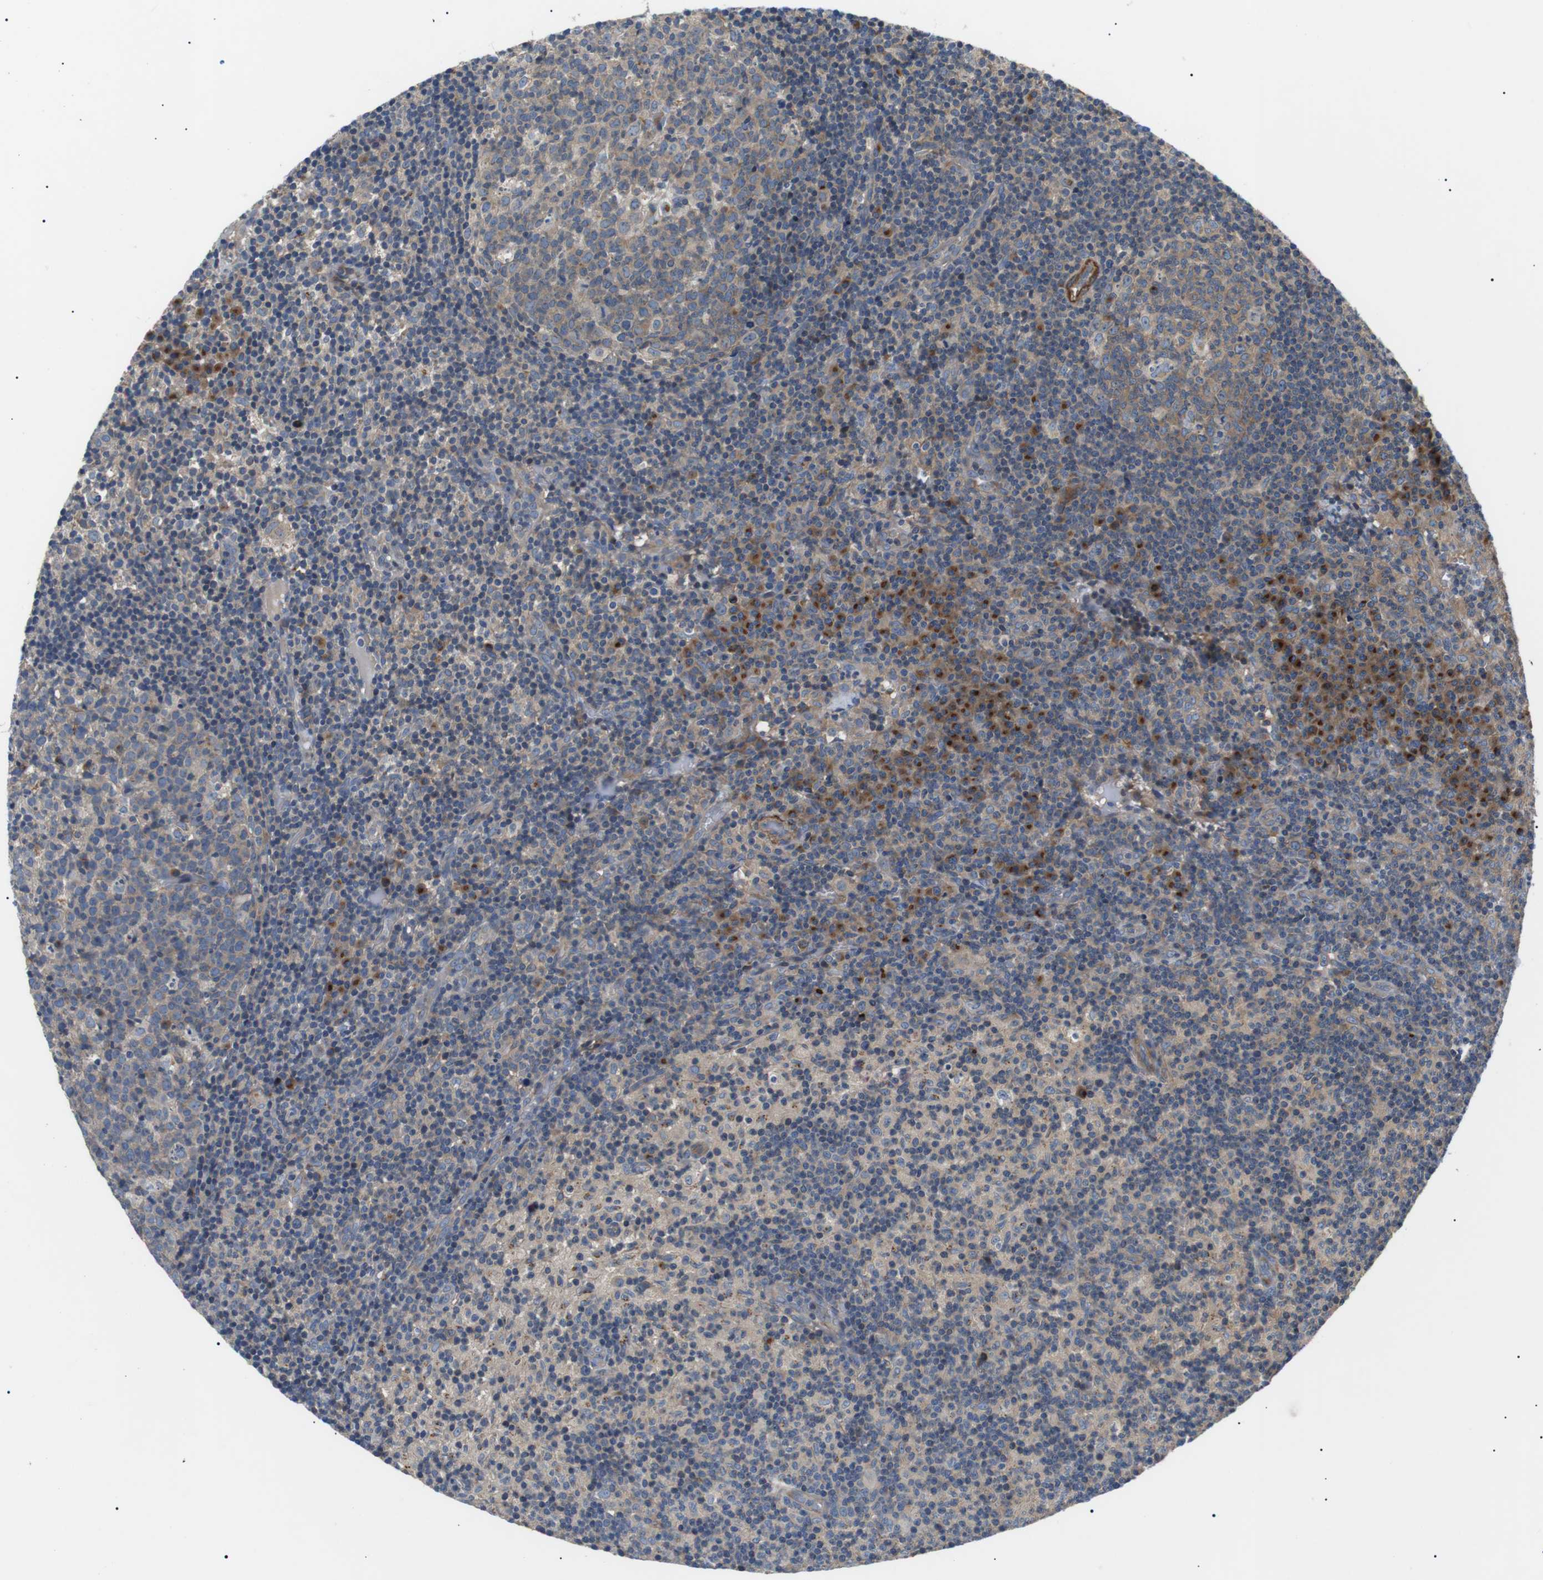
{"staining": {"intensity": "weak", "quantity": ">75%", "location": "cytoplasmic/membranous"}, "tissue": "lymph node", "cell_type": "Germinal center cells", "image_type": "normal", "snomed": [{"axis": "morphology", "description": "Normal tissue, NOS"}, {"axis": "morphology", "description": "Inflammation, NOS"}, {"axis": "topography", "description": "Lymph node"}], "caption": "This is a histology image of IHC staining of normal lymph node, which shows weak positivity in the cytoplasmic/membranous of germinal center cells.", "gene": "DIPK1A", "patient": {"sex": "male", "age": 55}}